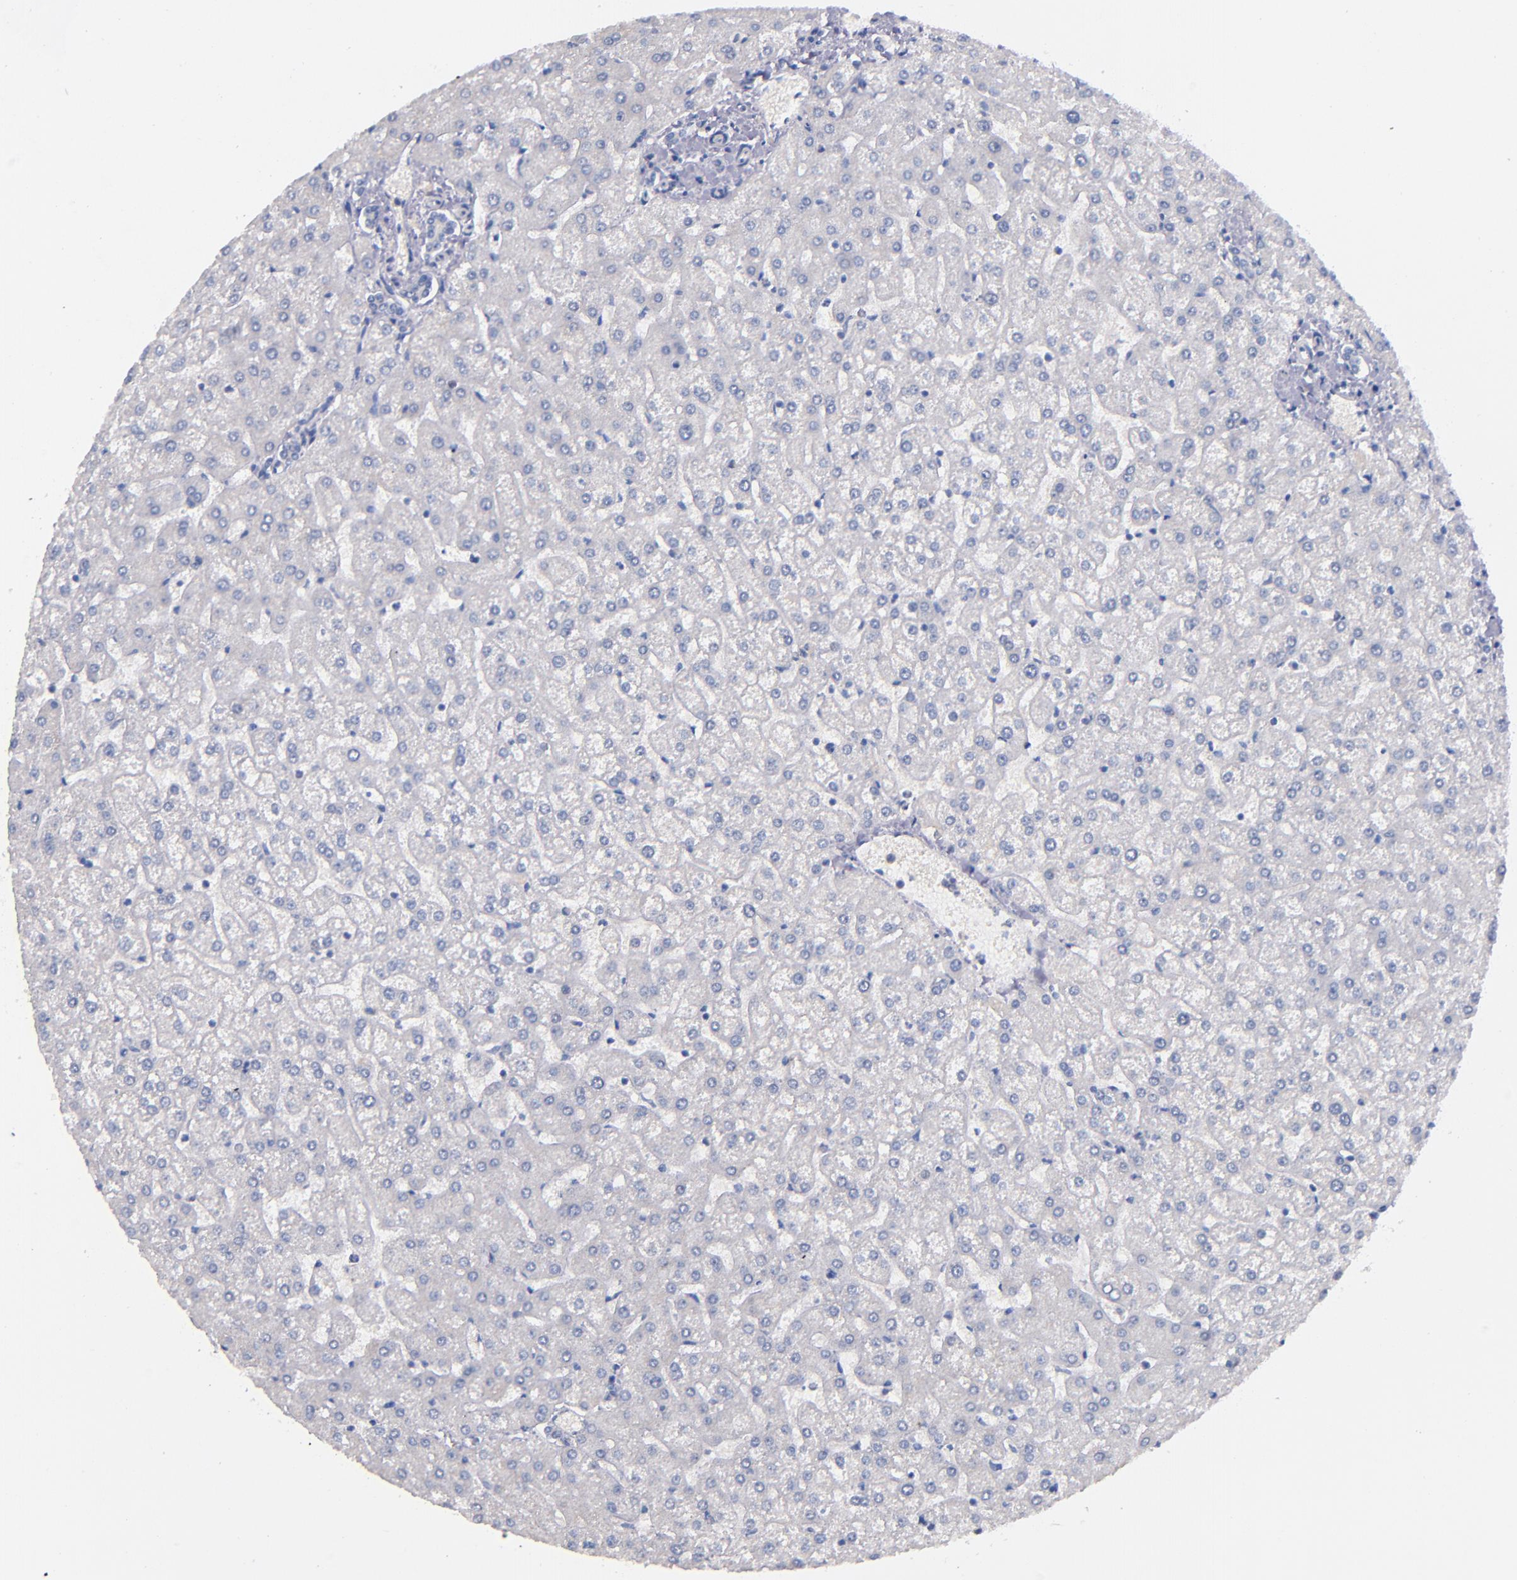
{"staining": {"intensity": "negative", "quantity": "none", "location": "none"}, "tissue": "liver", "cell_type": "Cholangiocytes", "image_type": "normal", "snomed": [{"axis": "morphology", "description": "Normal tissue, NOS"}, {"axis": "topography", "description": "Liver"}], "caption": "Immunohistochemistry (IHC) of benign human liver displays no staining in cholangiocytes. (DAB immunohistochemistry, high magnification).", "gene": "CNTNAP2", "patient": {"sex": "female", "age": 32}}